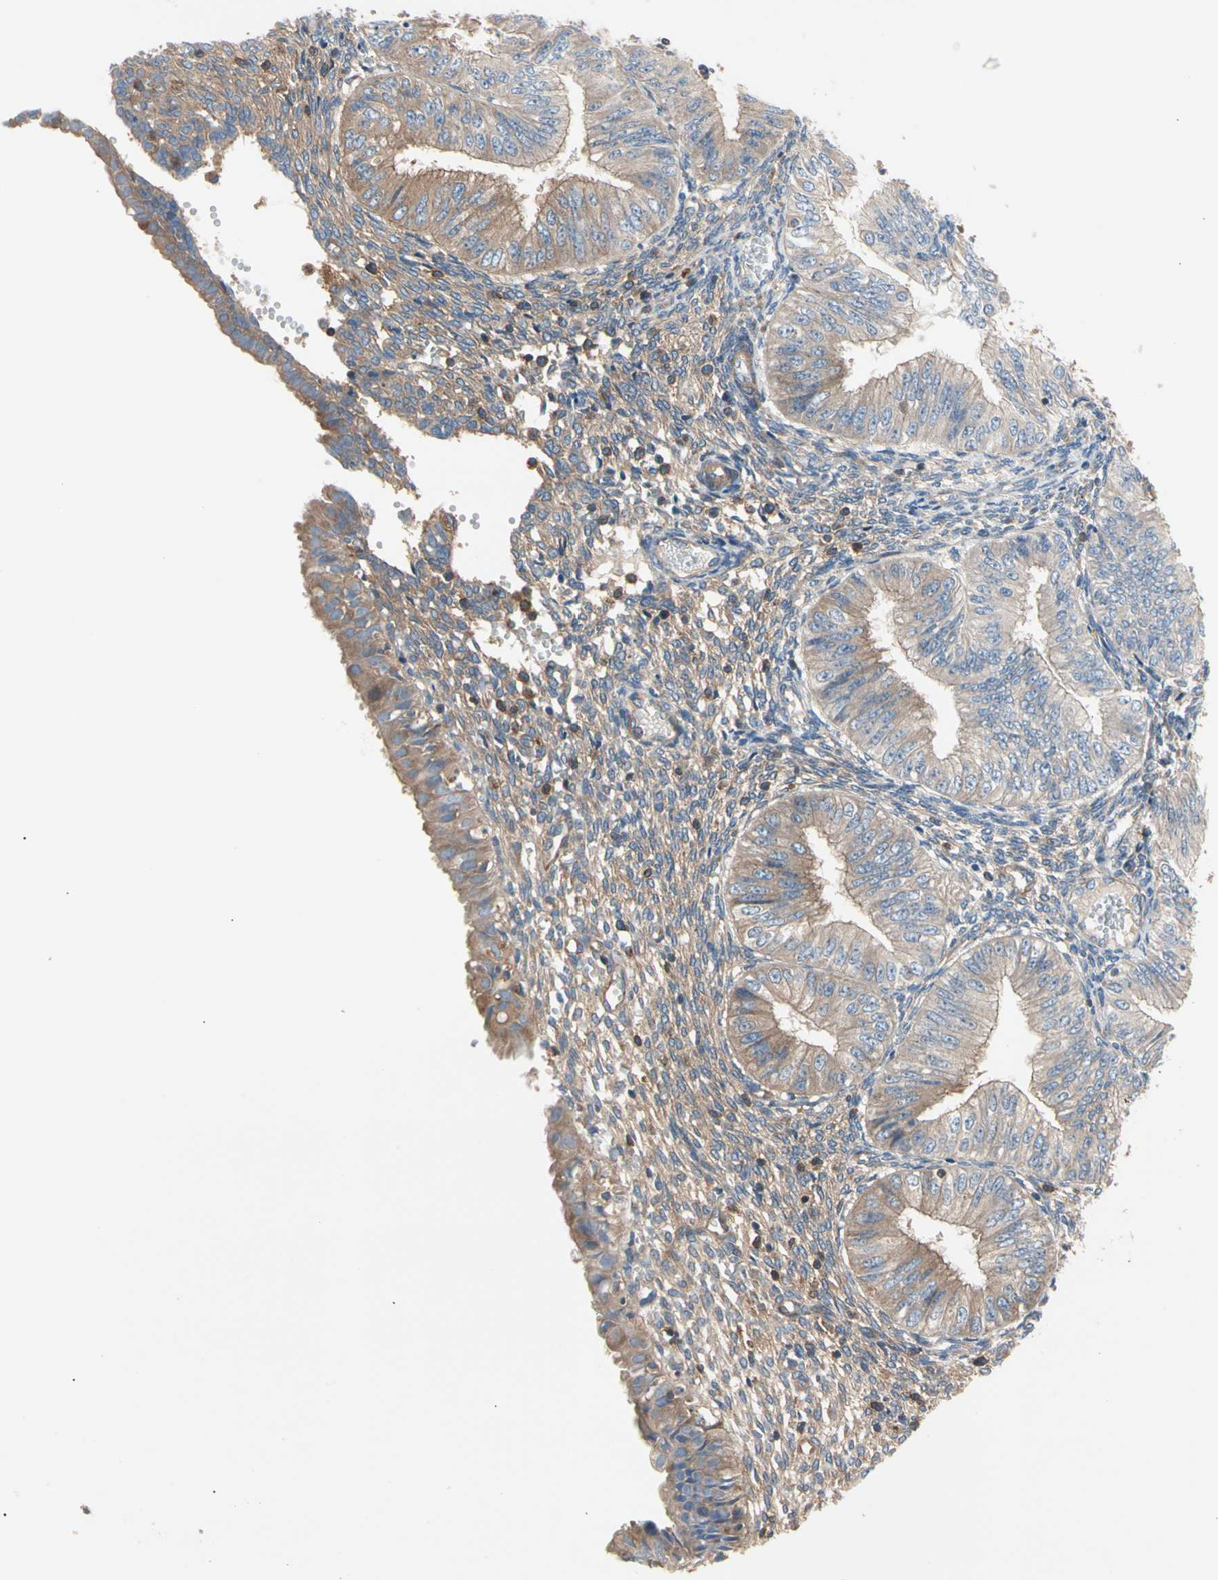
{"staining": {"intensity": "weak", "quantity": "25%-75%", "location": "cytoplasmic/membranous"}, "tissue": "endometrial cancer", "cell_type": "Tumor cells", "image_type": "cancer", "snomed": [{"axis": "morphology", "description": "Normal tissue, NOS"}, {"axis": "morphology", "description": "Adenocarcinoma, NOS"}, {"axis": "topography", "description": "Endometrium"}], "caption": "Endometrial cancer stained with immunohistochemistry demonstrates weak cytoplasmic/membranous positivity in about 25%-75% of tumor cells.", "gene": "ROCK1", "patient": {"sex": "female", "age": 53}}